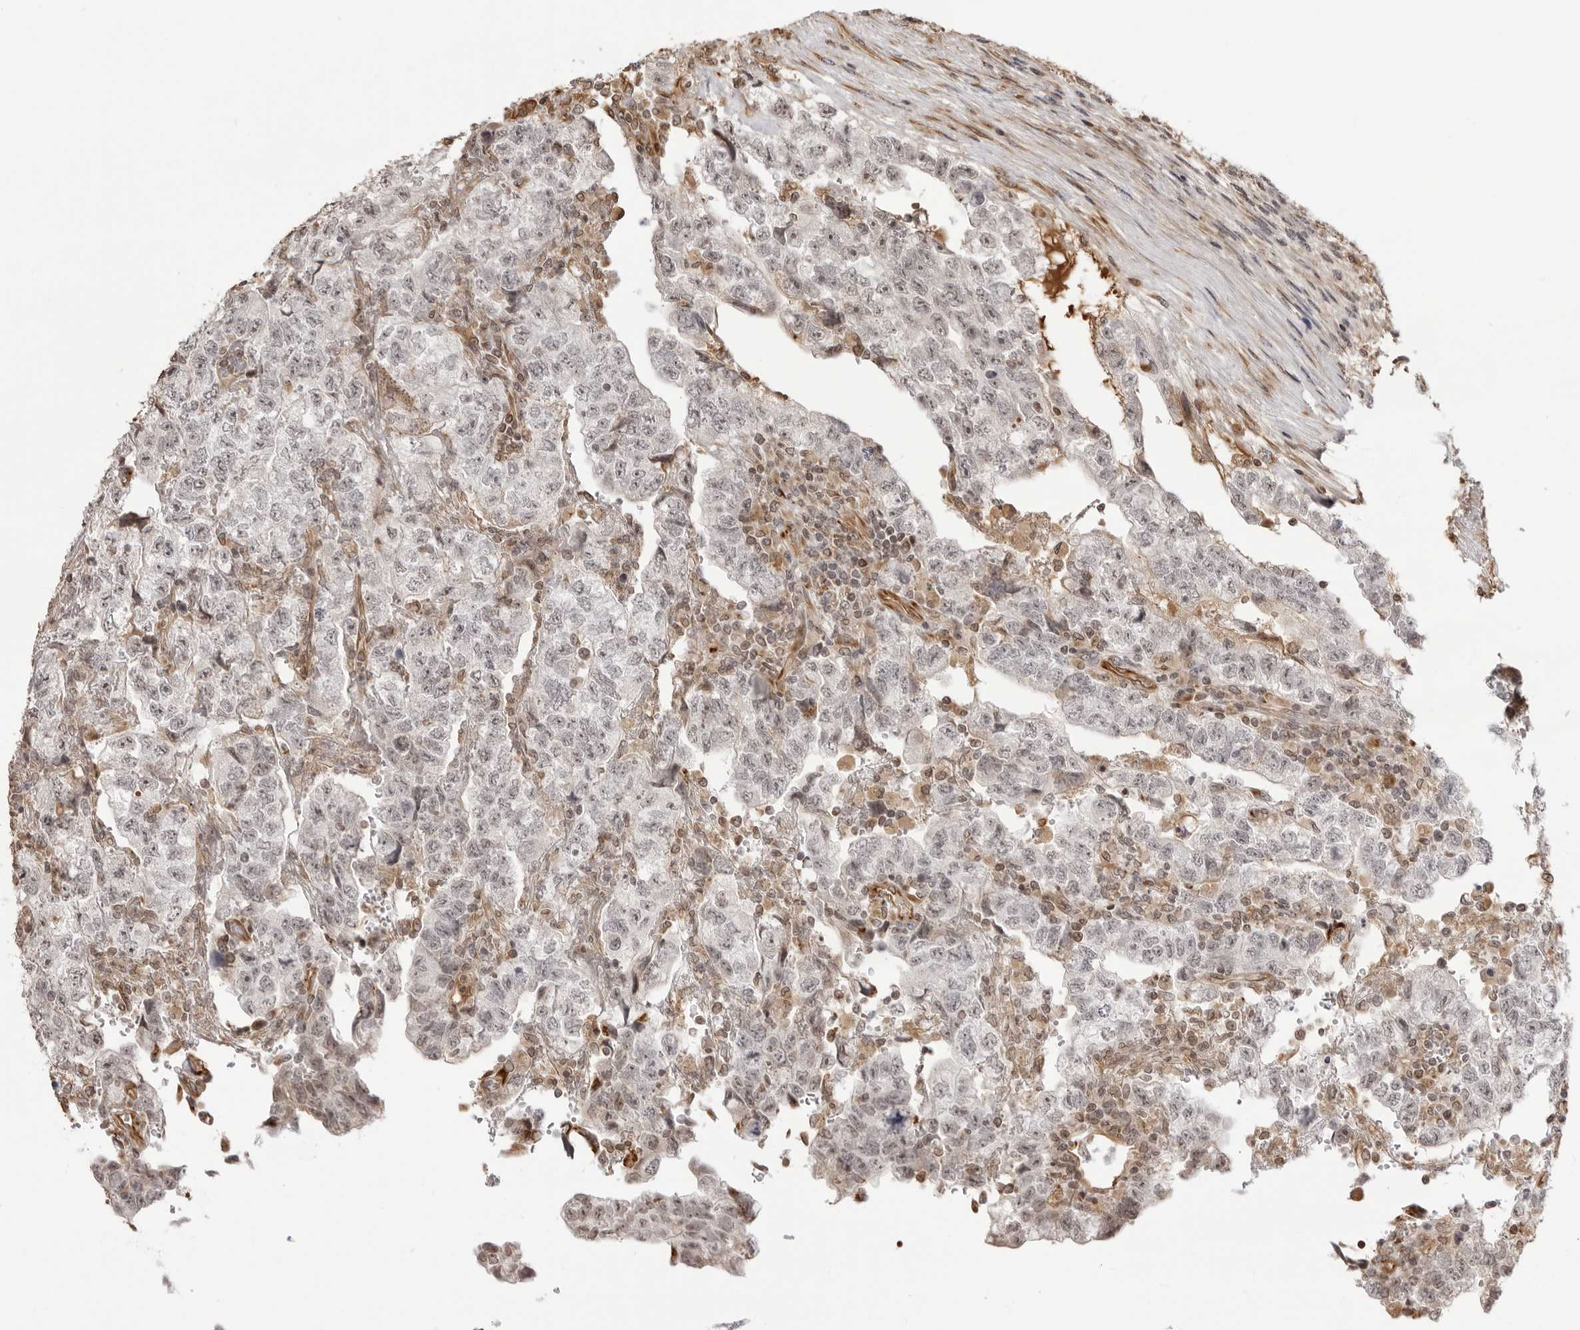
{"staining": {"intensity": "moderate", "quantity": "<25%", "location": "cytoplasmic/membranous"}, "tissue": "testis cancer", "cell_type": "Tumor cells", "image_type": "cancer", "snomed": [{"axis": "morphology", "description": "Normal tissue, NOS"}, {"axis": "morphology", "description": "Carcinoma, Embryonal, NOS"}, {"axis": "topography", "description": "Testis"}], "caption": "This photomicrograph exhibits immunohistochemistry (IHC) staining of testis embryonal carcinoma, with low moderate cytoplasmic/membranous expression in approximately <25% of tumor cells.", "gene": "DYNLT5", "patient": {"sex": "male", "age": 36}}